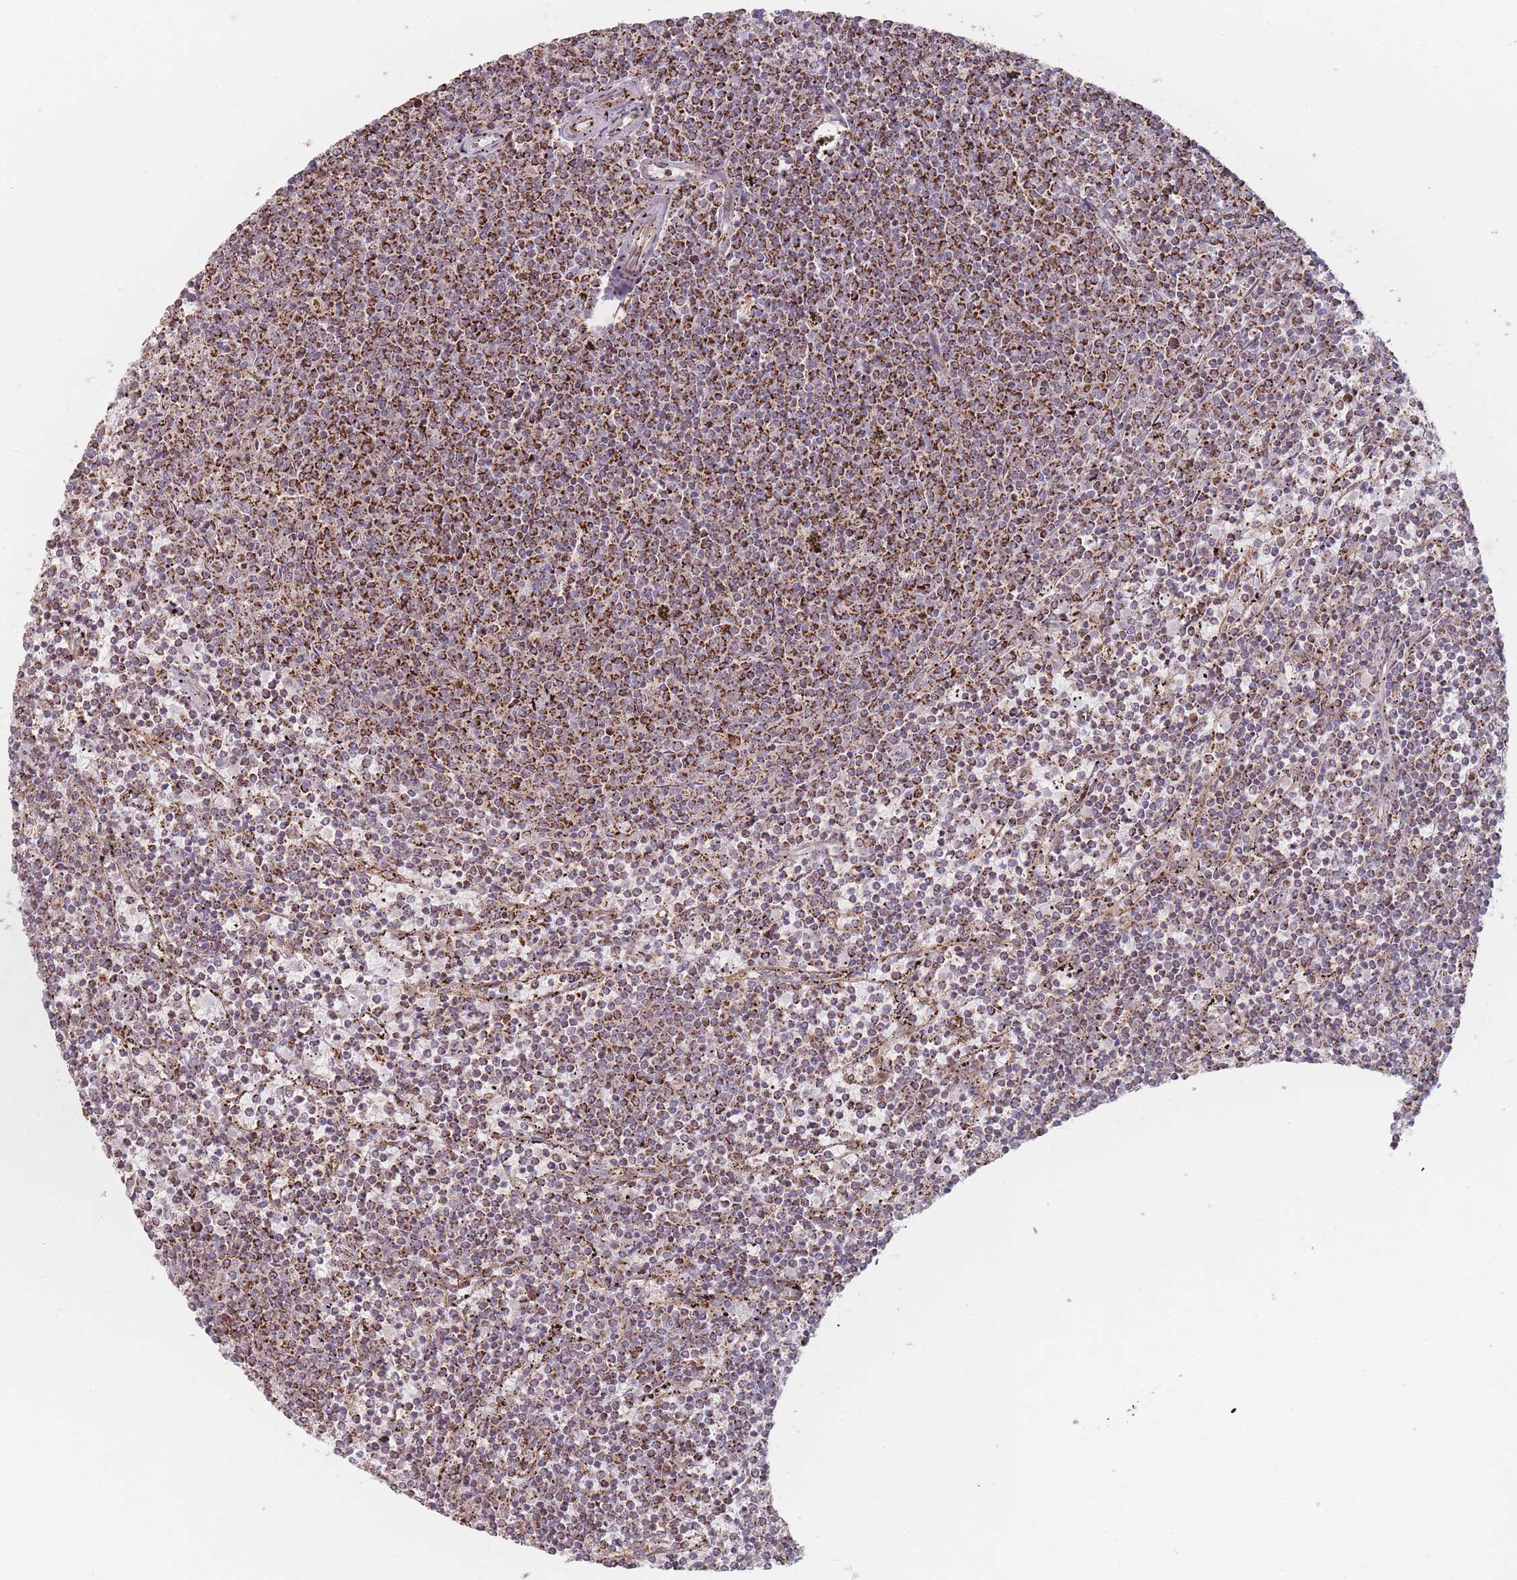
{"staining": {"intensity": "strong", "quantity": ">75%", "location": "cytoplasmic/membranous"}, "tissue": "lymphoma", "cell_type": "Tumor cells", "image_type": "cancer", "snomed": [{"axis": "morphology", "description": "Malignant lymphoma, non-Hodgkin's type, Low grade"}, {"axis": "topography", "description": "Spleen"}], "caption": "This photomicrograph reveals low-grade malignant lymphoma, non-Hodgkin's type stained with immunohistochemistry (IHC) to label a protein in brown. The cytoplasmic/membranous of tumor cells show strong positivity for the protein. Nuclei are counter-stained blue.", "gene": "ESRP2", "patient": {"sex": "female", "age": 50}}